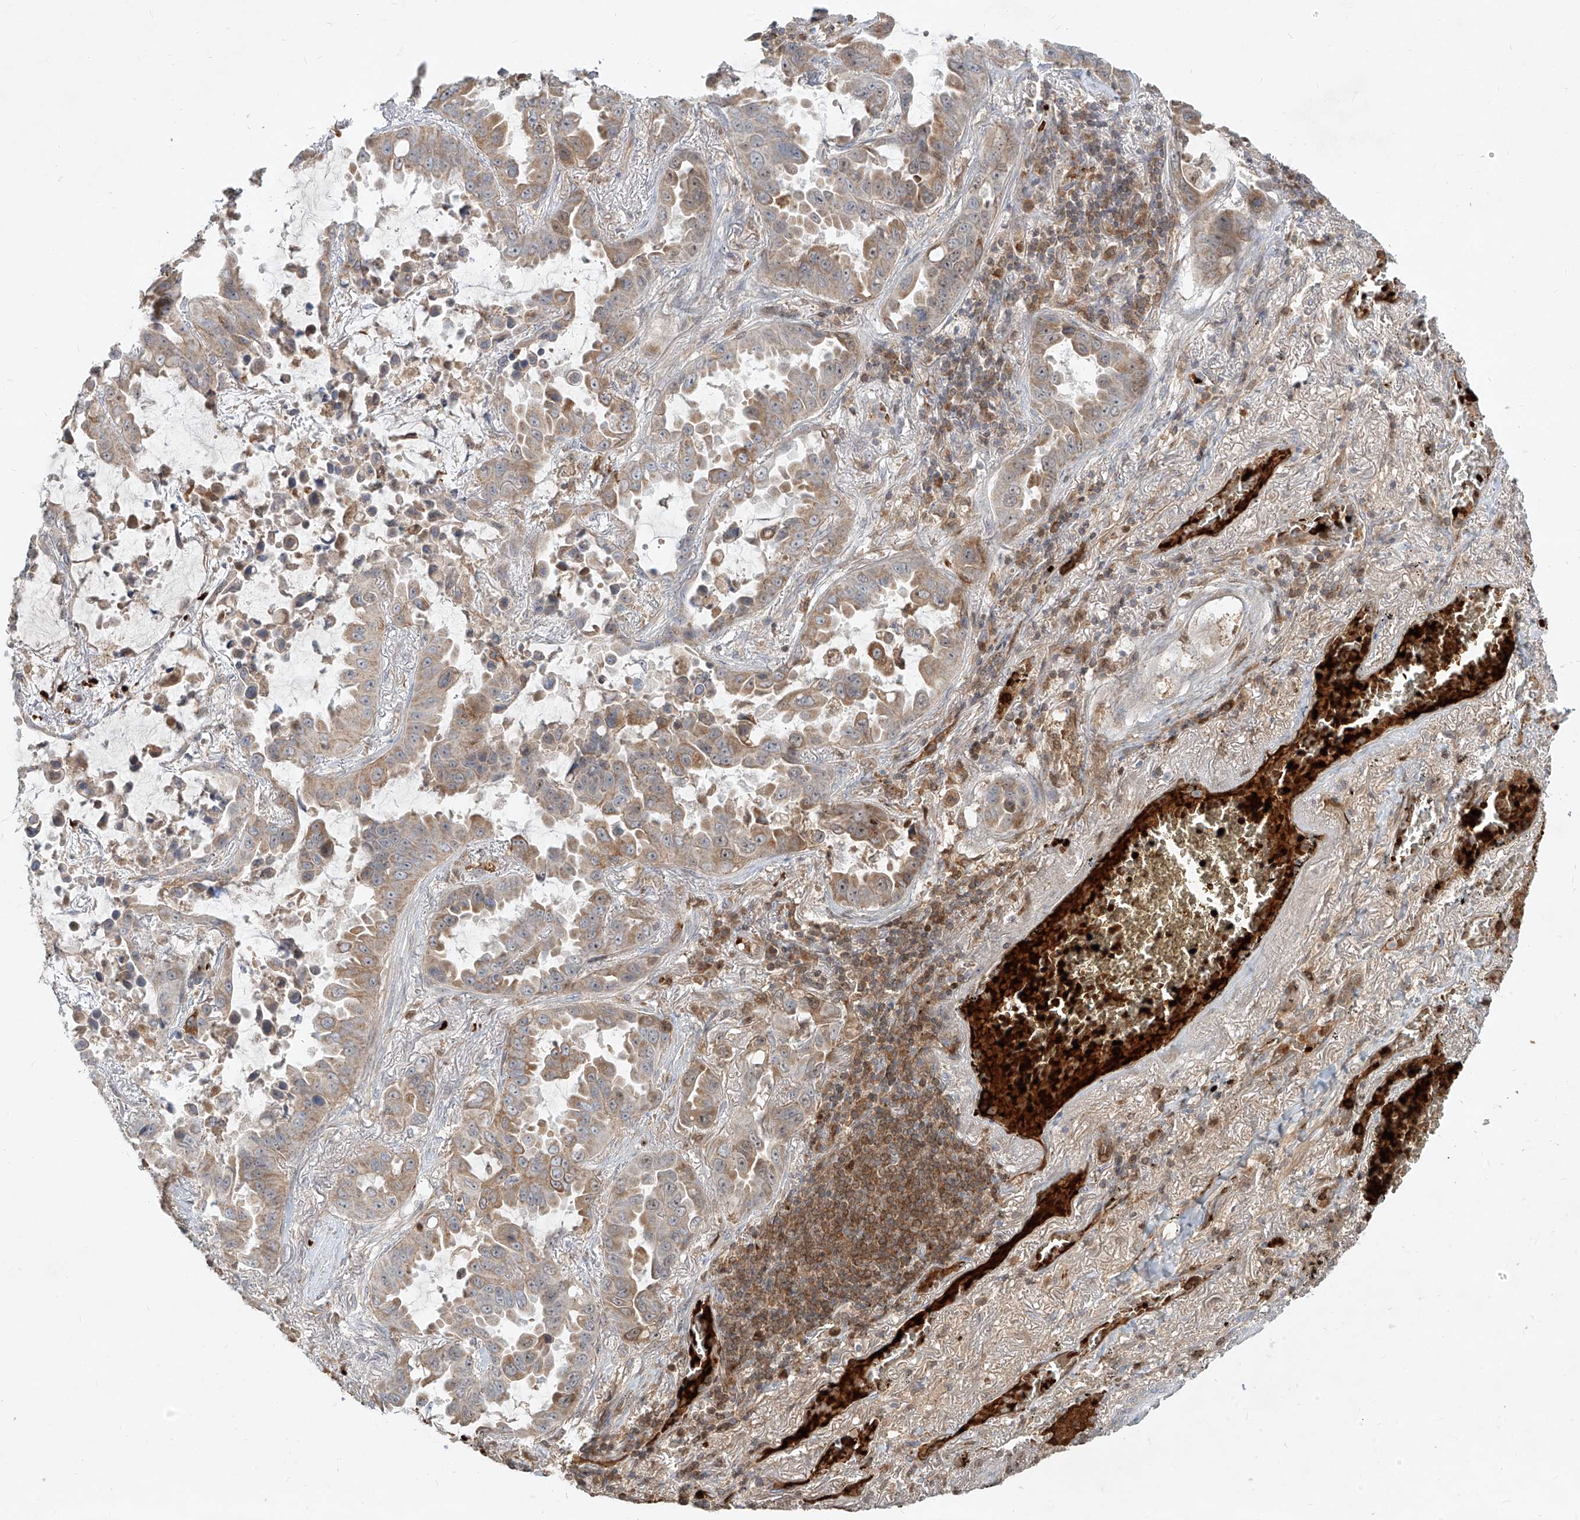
{"staining": {"intensity": "moderate", "quantity": "25%-75%", "location": "cytoplasmic/membranous"}, "tissue": "lung cancer", "cell_type": "Tumor cells", "image_type": "cancer", "snomed": [{"axis": "morphology", "description": "Adenocarcinoma, NOS"}, {"axis": "topography", "description": "Lung"}], "caption": "Lung cancer (adenocarcinoma) tissue shows moderate cytoplasmic/membranous positivity in approximately 25%-75% of tumor cells, visualized by immunohistochemistry.", "gene": "FGD2", "patient": {"sex": "male", "age": 64}}